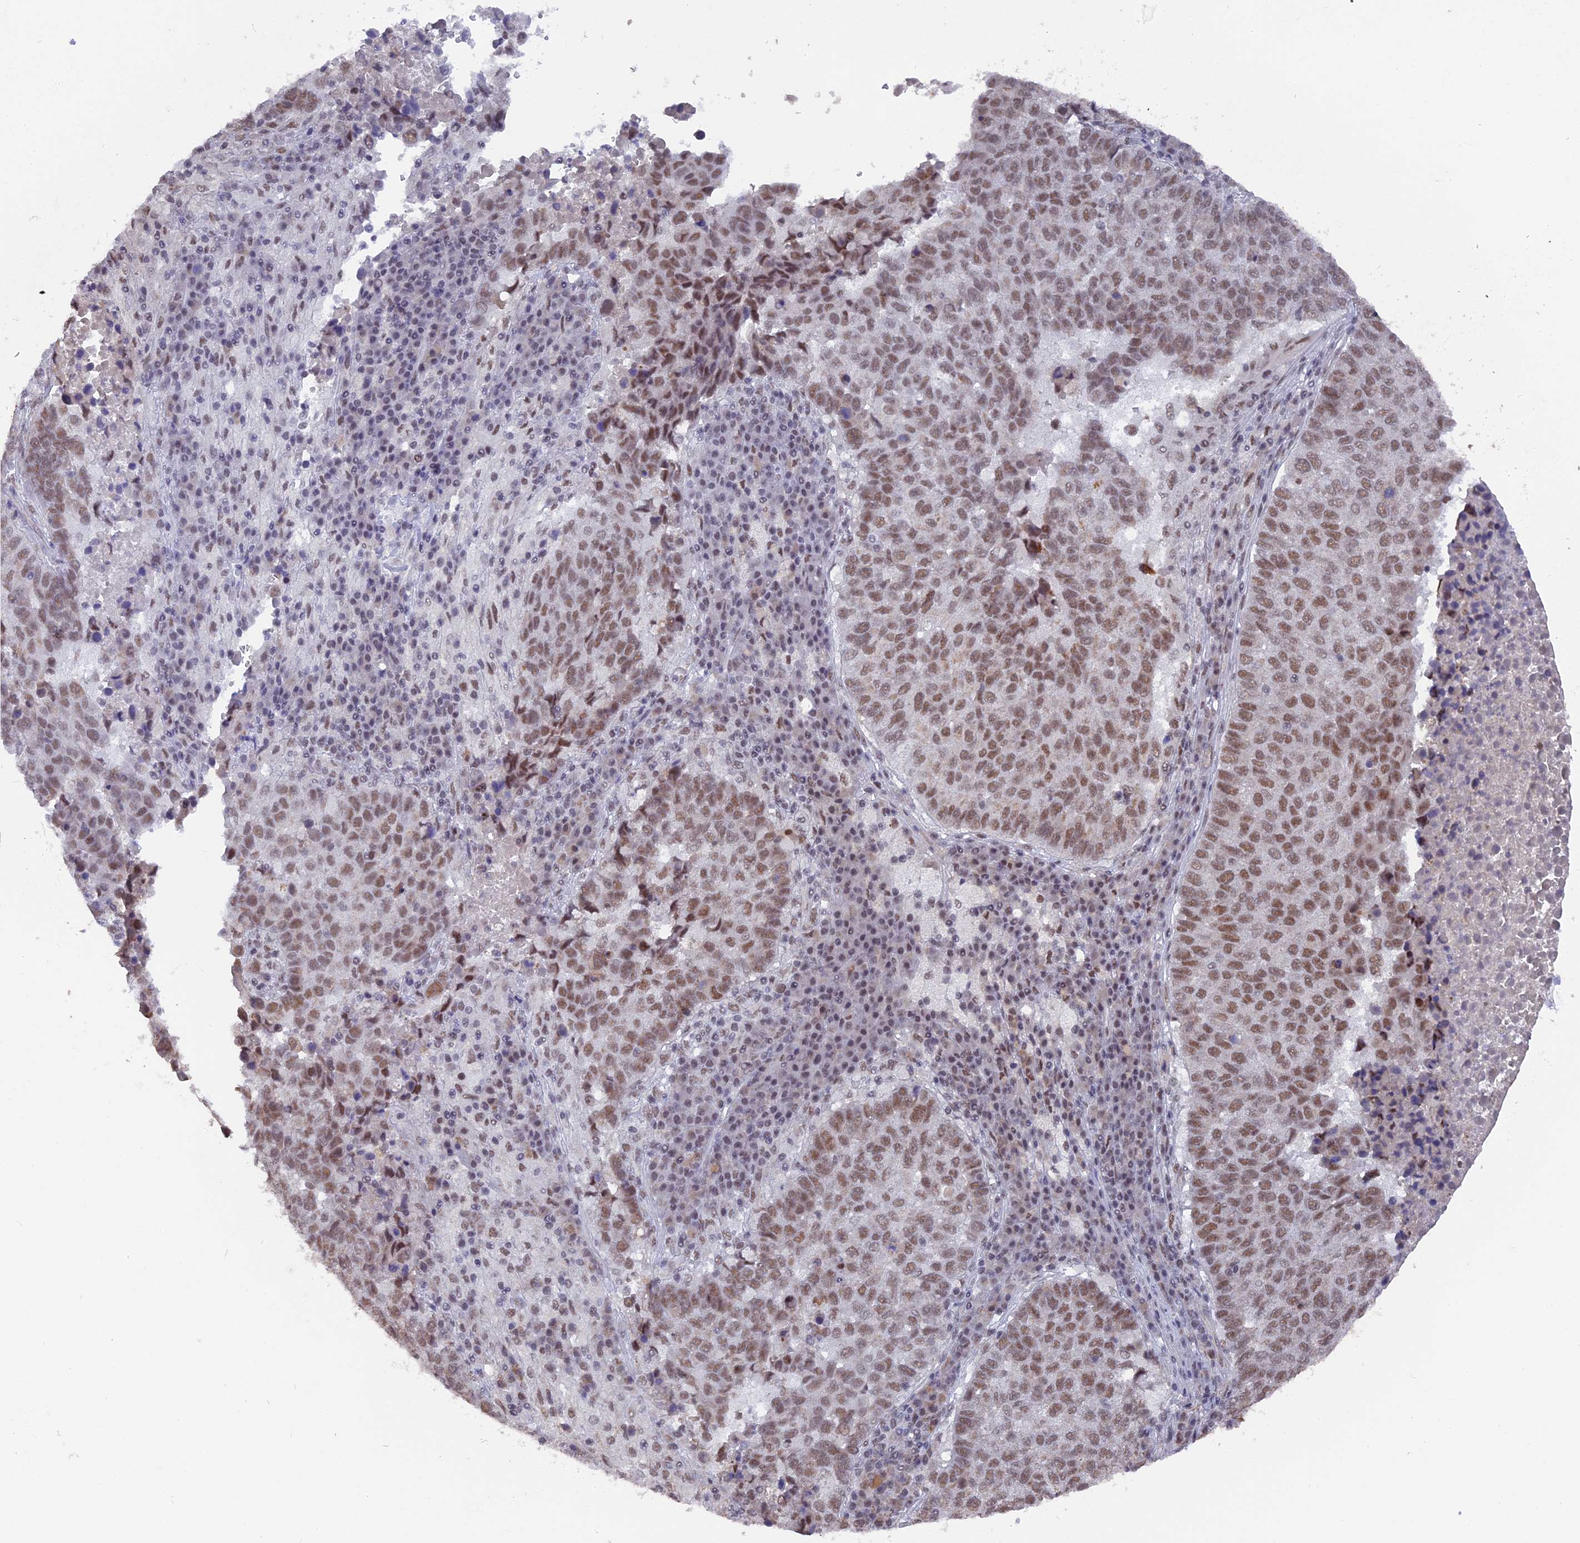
{"staining": {"intensity": "moderate", "quantity": "25%-75%", "location": "nuclear"}, "tissue": "lung cancer", "cell_type": "Tumor cells", "image_type": "cancer", "snomed": [{"axis": "morphology", "description": "Squamous cell carcinoma, NOS"}, {"axis": "topography", "description": "Lung"}], "caption": "High-power microscopy captured an immunohistochemistry photomicrograph of lung cancer, revealing moderate nuclear staining in about 25%-75% of tumor cells.", "gene": "SF3A2", "patient": {"sex": "male", "age": 73}}